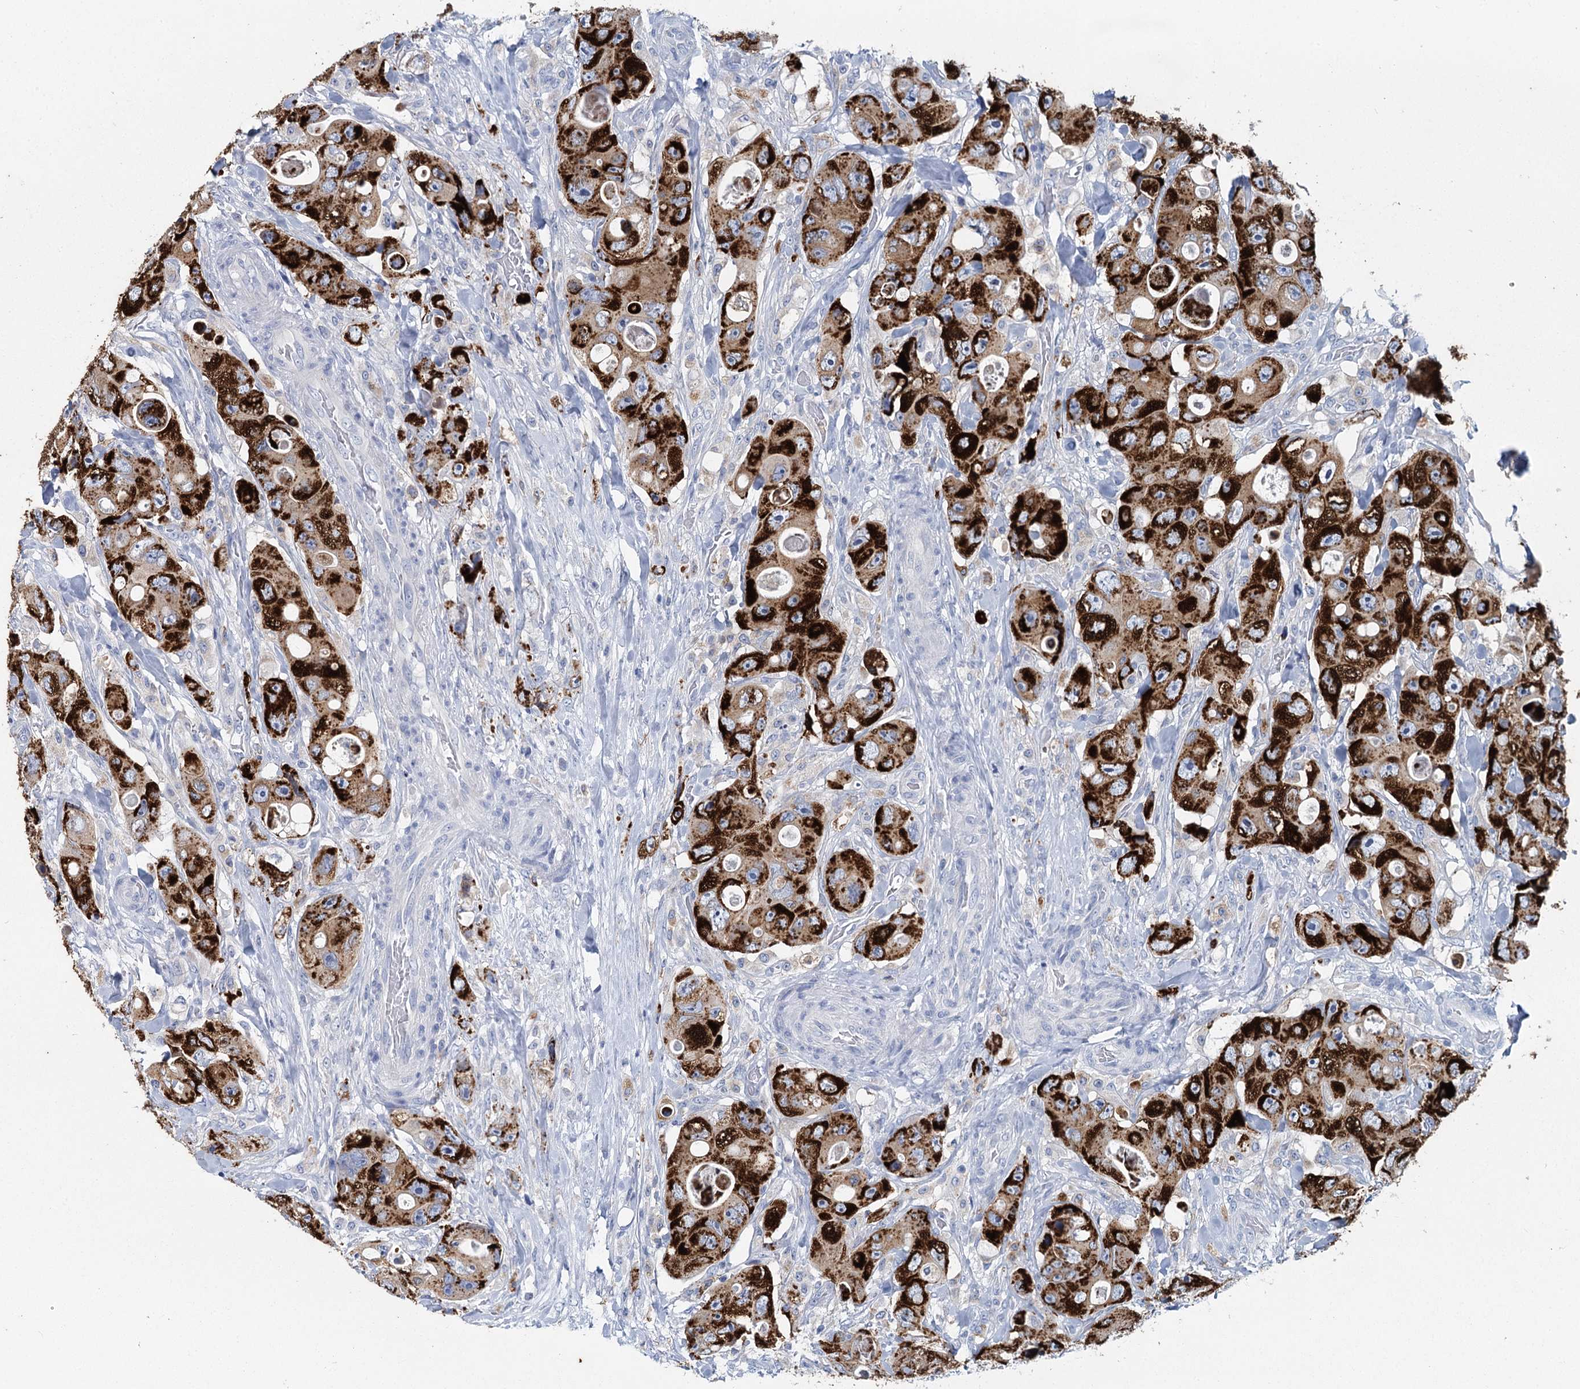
{"staining": {"intensity": "strong", "quantity": ">75%", "location": "cytoplasmic/membranous"}, "tissue": "colorectal cancer", "cell_type": "Tumor cells", "image_type": "cancer", "snomed": [{"axis": "morphology", "description": "Adenocarcinoma, NOS"}, {"axis": "topography", "description": "Colon"}], "caption": "Human colorectal adenocarcinoma stained with a brown dye displays strong cytoplasmic/membranous positive staining in approximately >75% of tumor cells.", "gene": "METTL7B", "patient": {"sex": "female", "age": 46}}